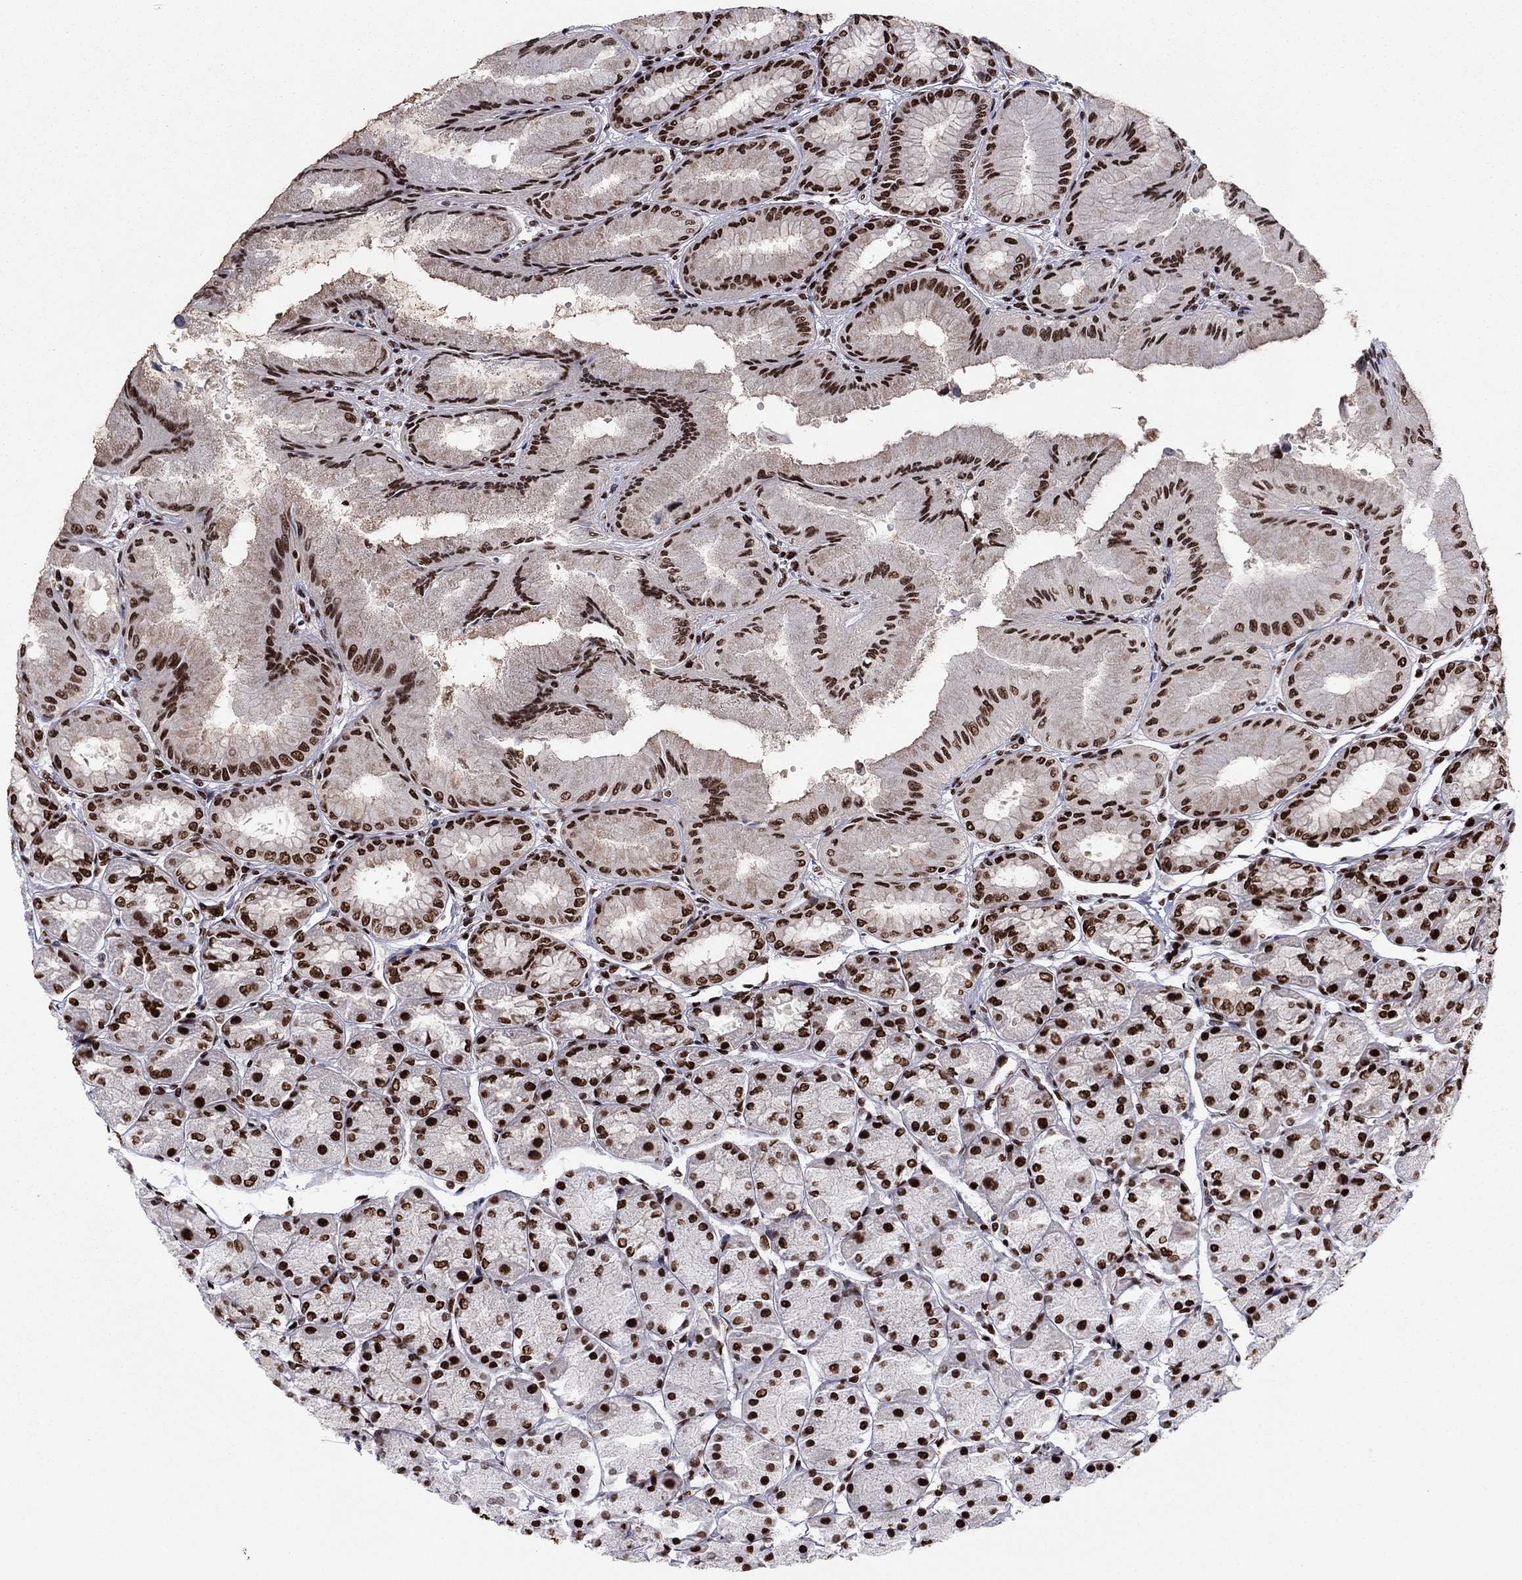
{"staining": {"intensity": "strong", "quantity": ">75%", "location": "nuclear"}, "tissue": "stomach", "cell_type": "Glandular cells", "image_type": "normal", "snomed": [{"axis": "morphology", "description": "Normal tissue, NOS"}, {"axis": "topography", "description": "Stomach, upper"}], "caption": "Immunohistochemical staining of unremarkable stomach exhibits high levels of strong nuclear staining in approximately >75% of glandular cells. Nuclei are stained in blue.", "gene": "USP54", "patient": {"sex": "male", "age": 60}}